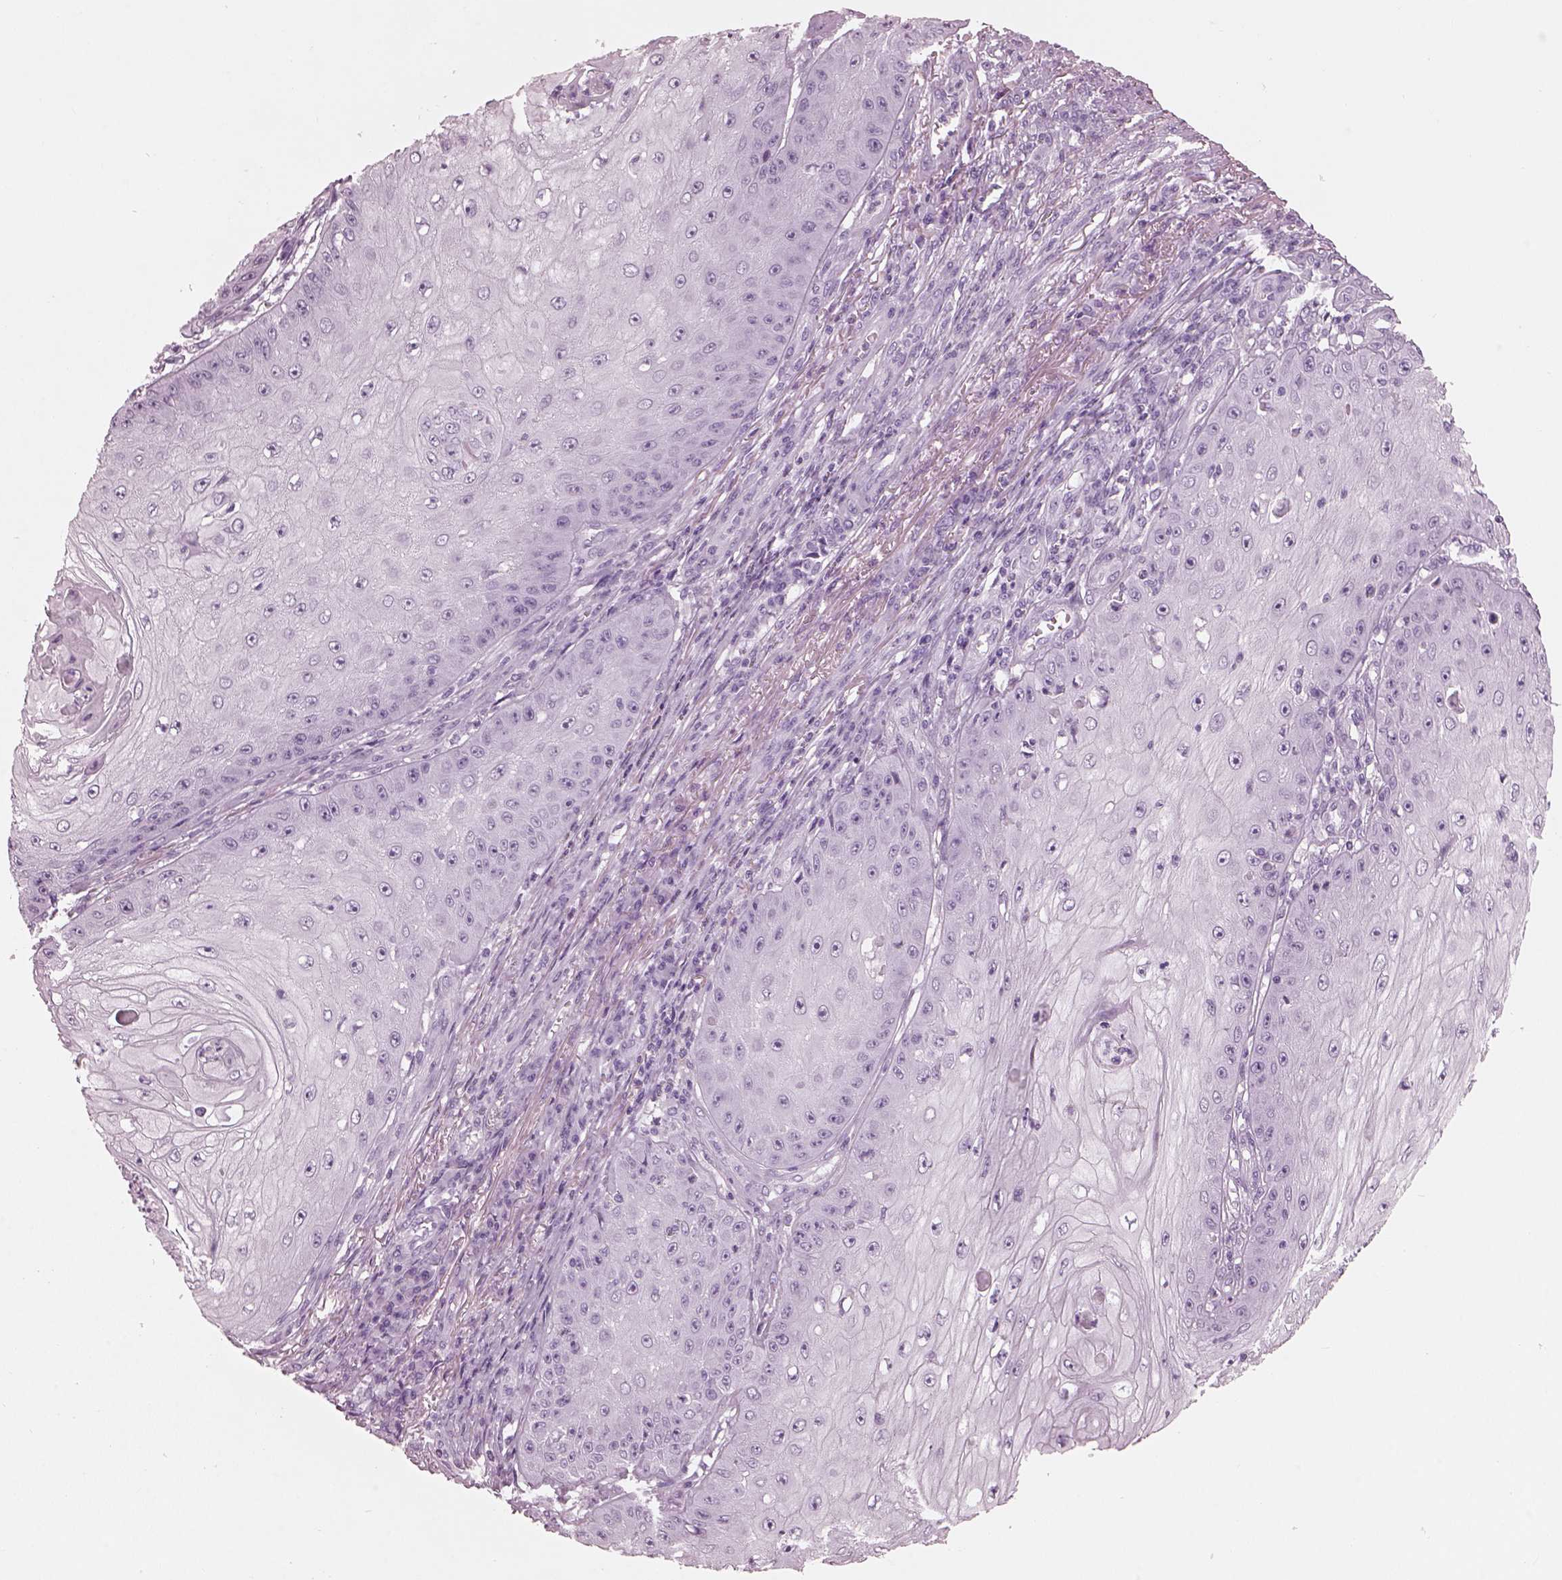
{"staining": {"intensity": "negative", "quantity": "none", "location": "none"}, "tissue": "skin cancer", "cell_type": "Tumor cells", "image_type": "cancer", "snomed": [{"axis": "morphology", "description": "Squamous cell carcinoma, NOS"}, {"axis": "topography", "description": "Skin"}], "caption": "Skin cancer (squamous cell carcinoma) stained for a protein using IHC reveals no expression tumor cells.", "gene": "HYDIN", "patient": {"sex": "male", "age": 70}}